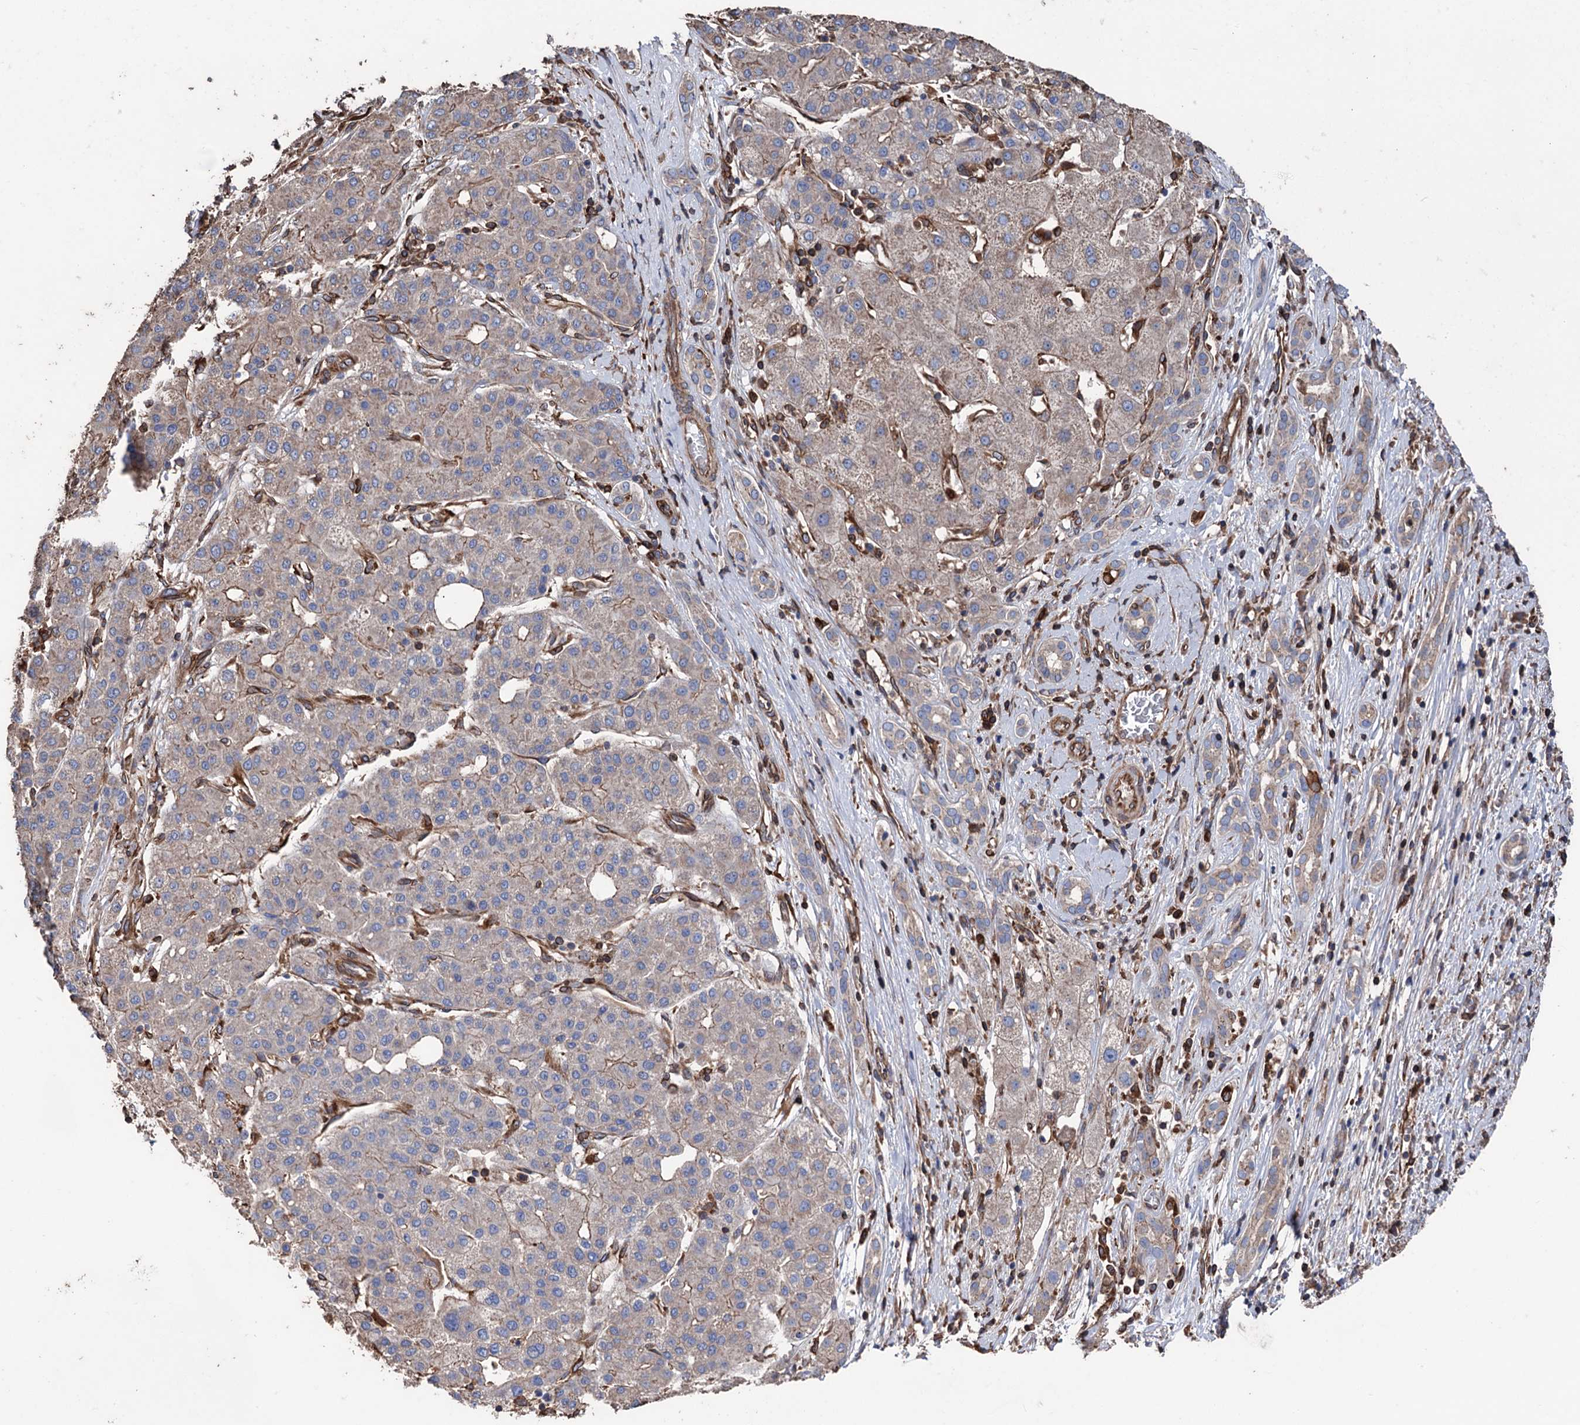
{"staining": {"intensity": "weak", "quantity": "<25%", "location": "cytoplasmic/membranous"}, "tissue": "liver cancer", "cell_type": "Tumor cells", "image_type": "cancer", "snomed": [{"axis": "morphology", "description": "Carcinoma, Hepatocellular, NOS"}, {"axis": "topography", "description": "Liver"}], "caption": "Tumor cells show no significant expression in liver cancer (hepatocellular carcinoma).", "gene": "STING1", "patient": {"sex": "male", "age": 65}}